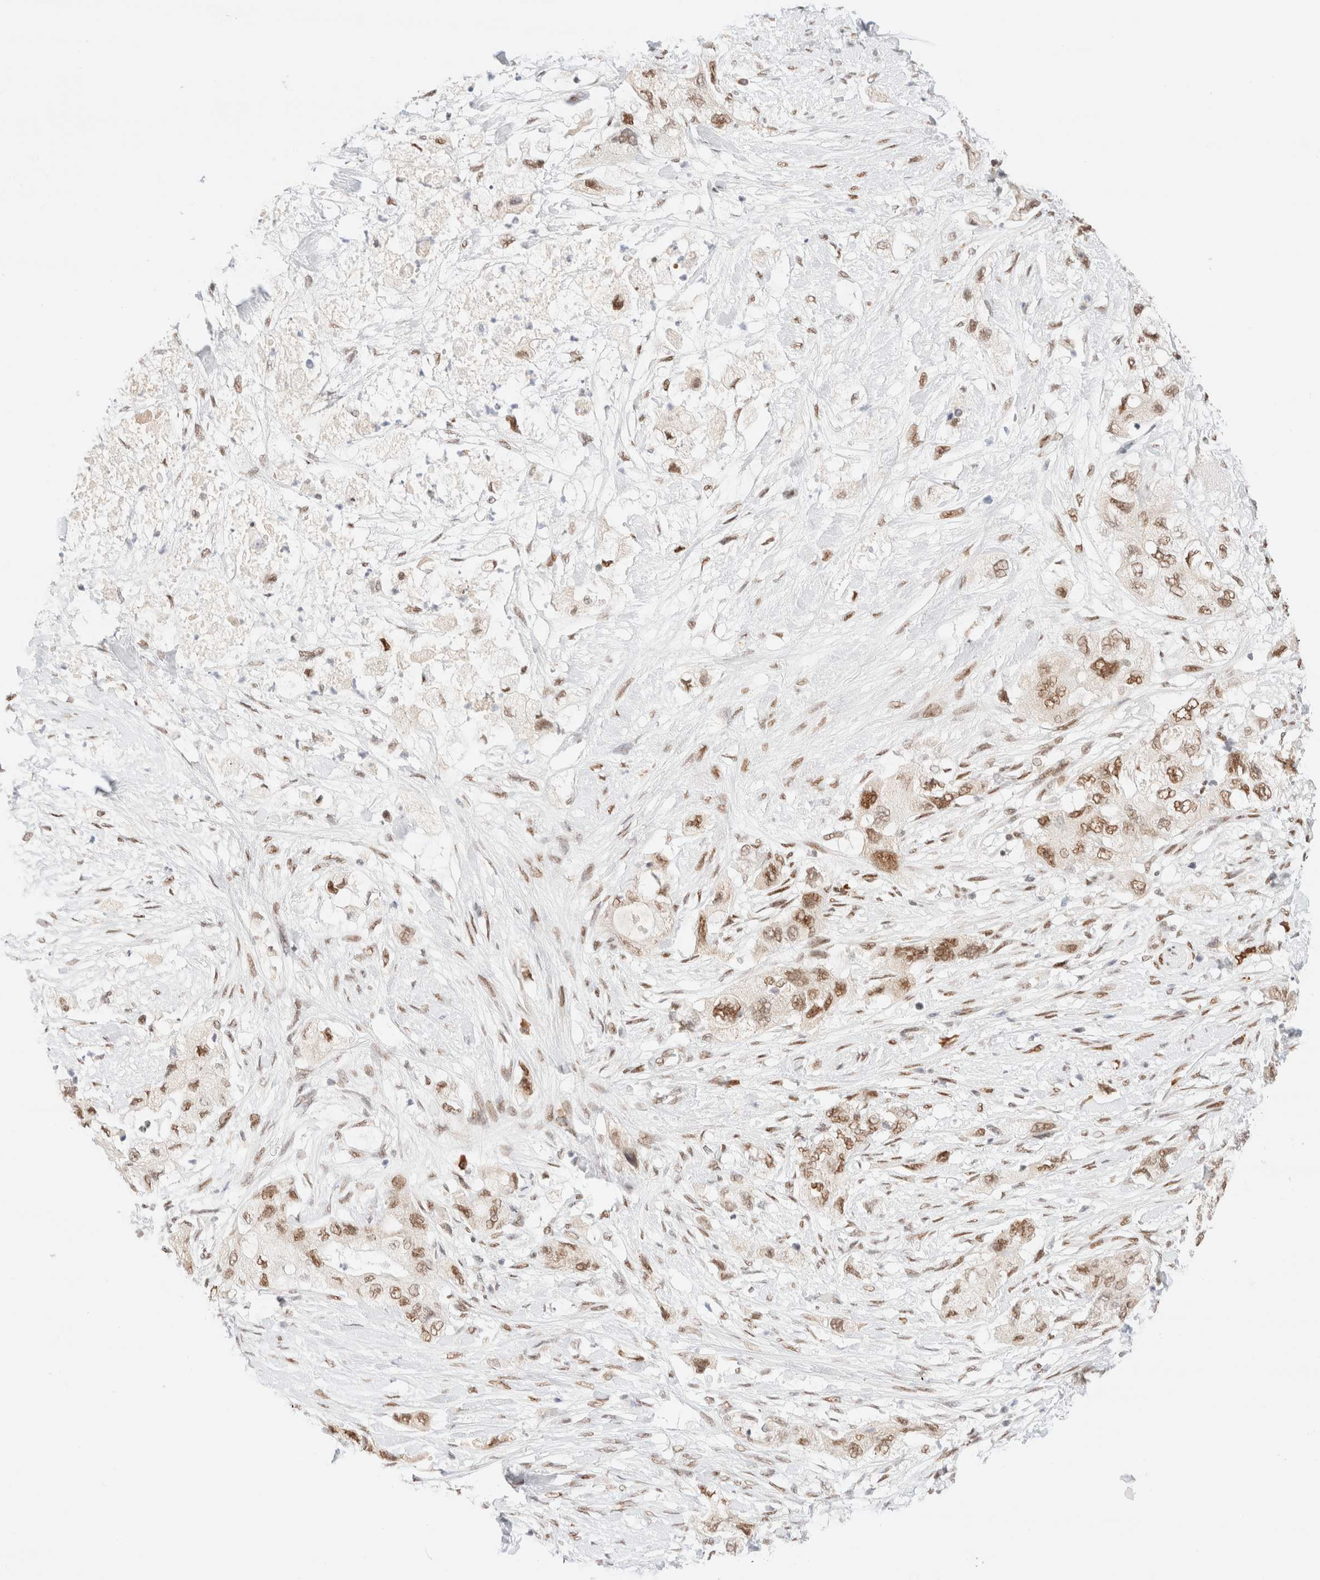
{"staining": {"intensity": "moderate", "quantity": ">75%", "location": "nuclear"}, "tissue": "pancreatic cancer", "cell_type": "Tumor cells", "image_type": "cancer", "snomed": [{"axis": "morphology", "description": "Adenocarcinoma, NOS"}, {"axis": "topography", "description": "Pancreas"}], "caption": "Immunohistochemistry (IHC) staining of pancreatic cancer, which demonstrates medium levels of moderate nuclear positivity in about >75% of tumor cells indicating moderate nuclear protein staining. The staining was performed using DAB (3,3'-diaminobenzidine) (brown) for protein detection and nuclei were counterstained in hematoxylin (blue).", "gene": "CIC", "patient": {"sex": "female", "age": 73}}